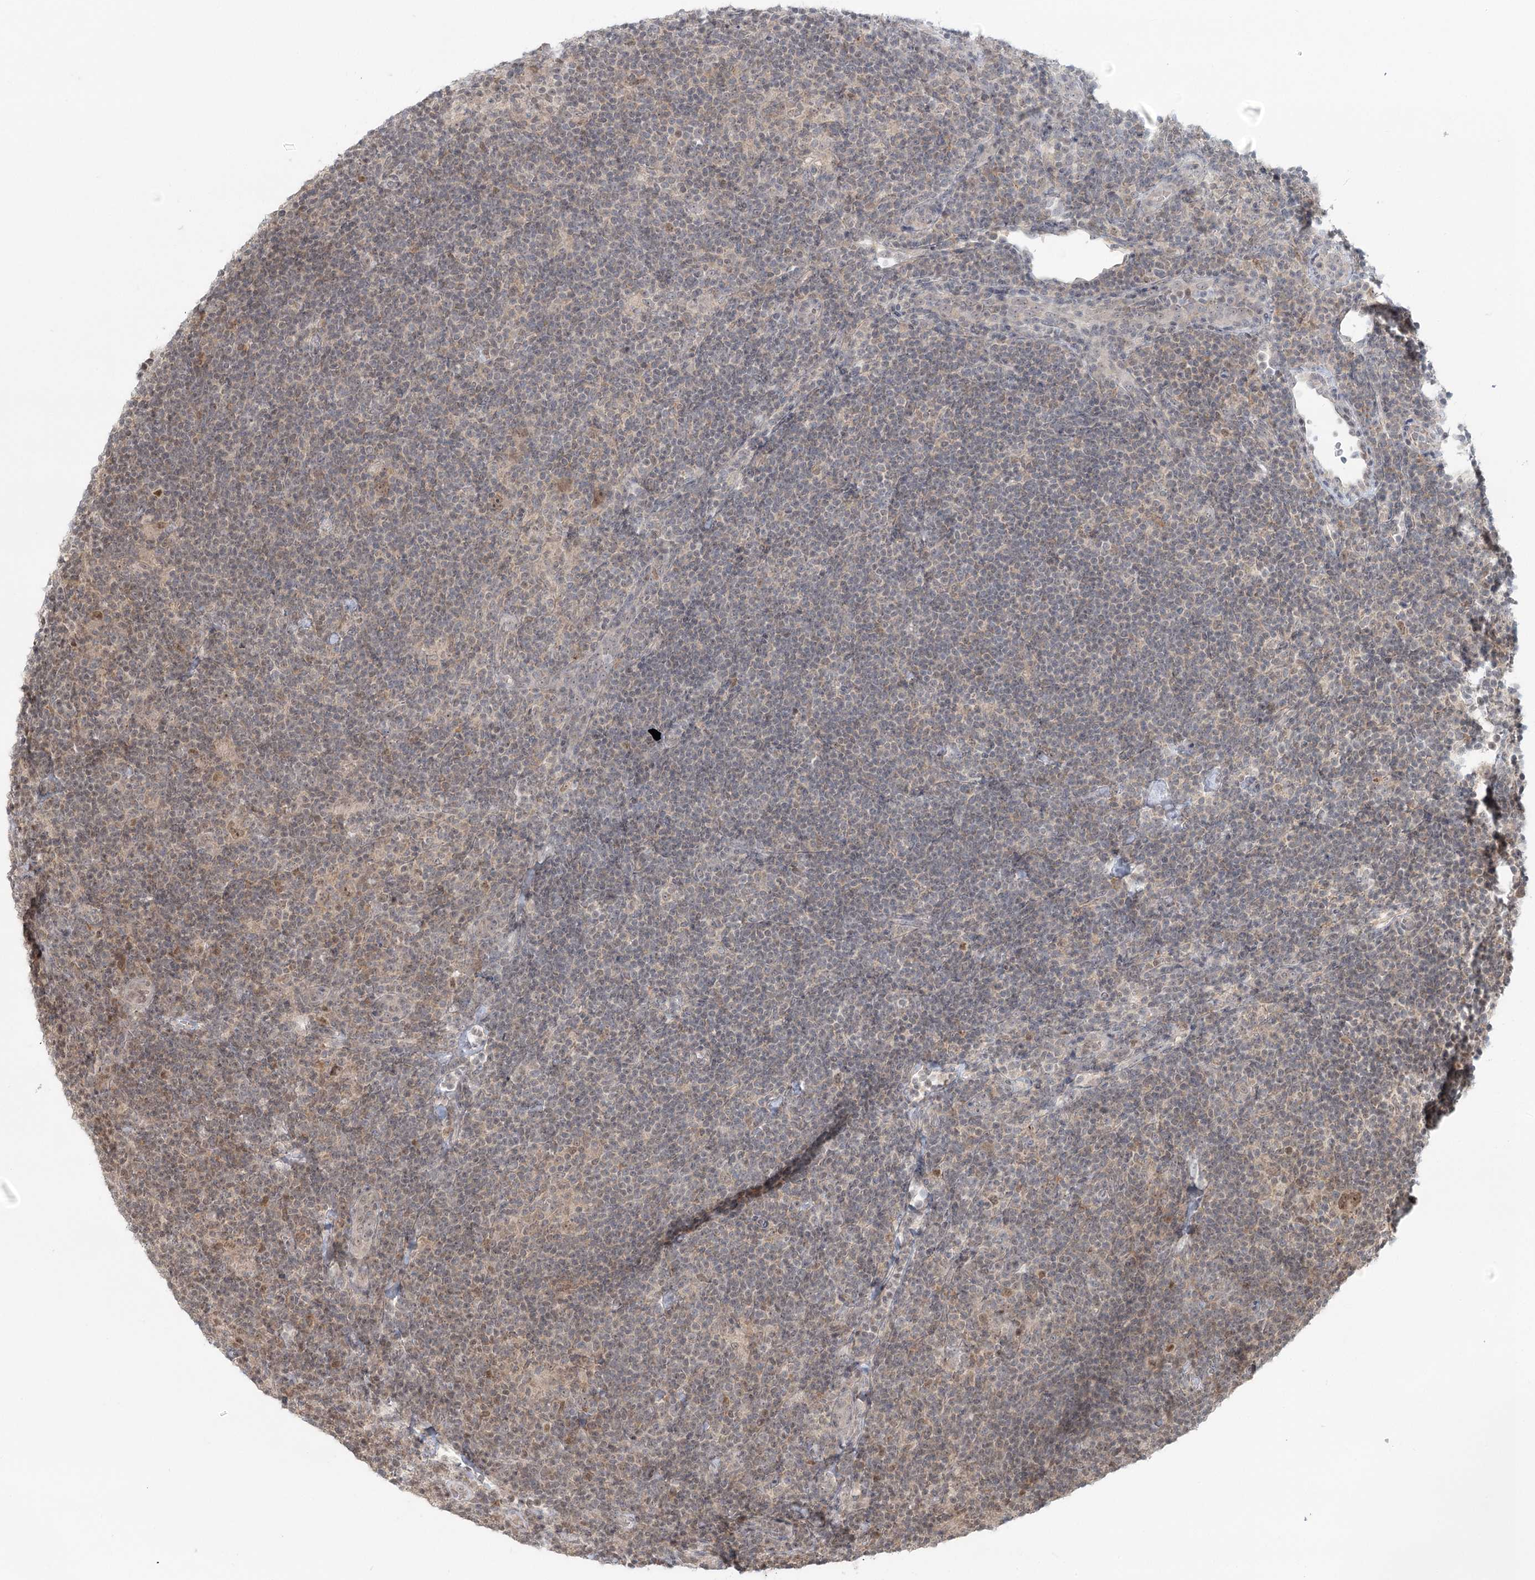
{"staining": {"intensity": "weak", "quantity": "25%-75%", "location": "nuclear"}, "tissue": "lymphoma", "cell_type": "Tumor cells", "image_type": "cancer", "snomed": [{"axis": "morphology", "description": "Hodgkin's disease, NOS"}, {"axis": "topography", "description": "Lymph node"}], "caption": "IHC of human lymphoma shows low levels of weak nuclear positivity in about 25%-75% of tumor cells. (Stains: DAB in brown, nuclei in blue, Microscopy: brightfield microscopy at high magnification).", "gene": "R3HCC1L", "patient": {"sex": "female", "age": 57}}